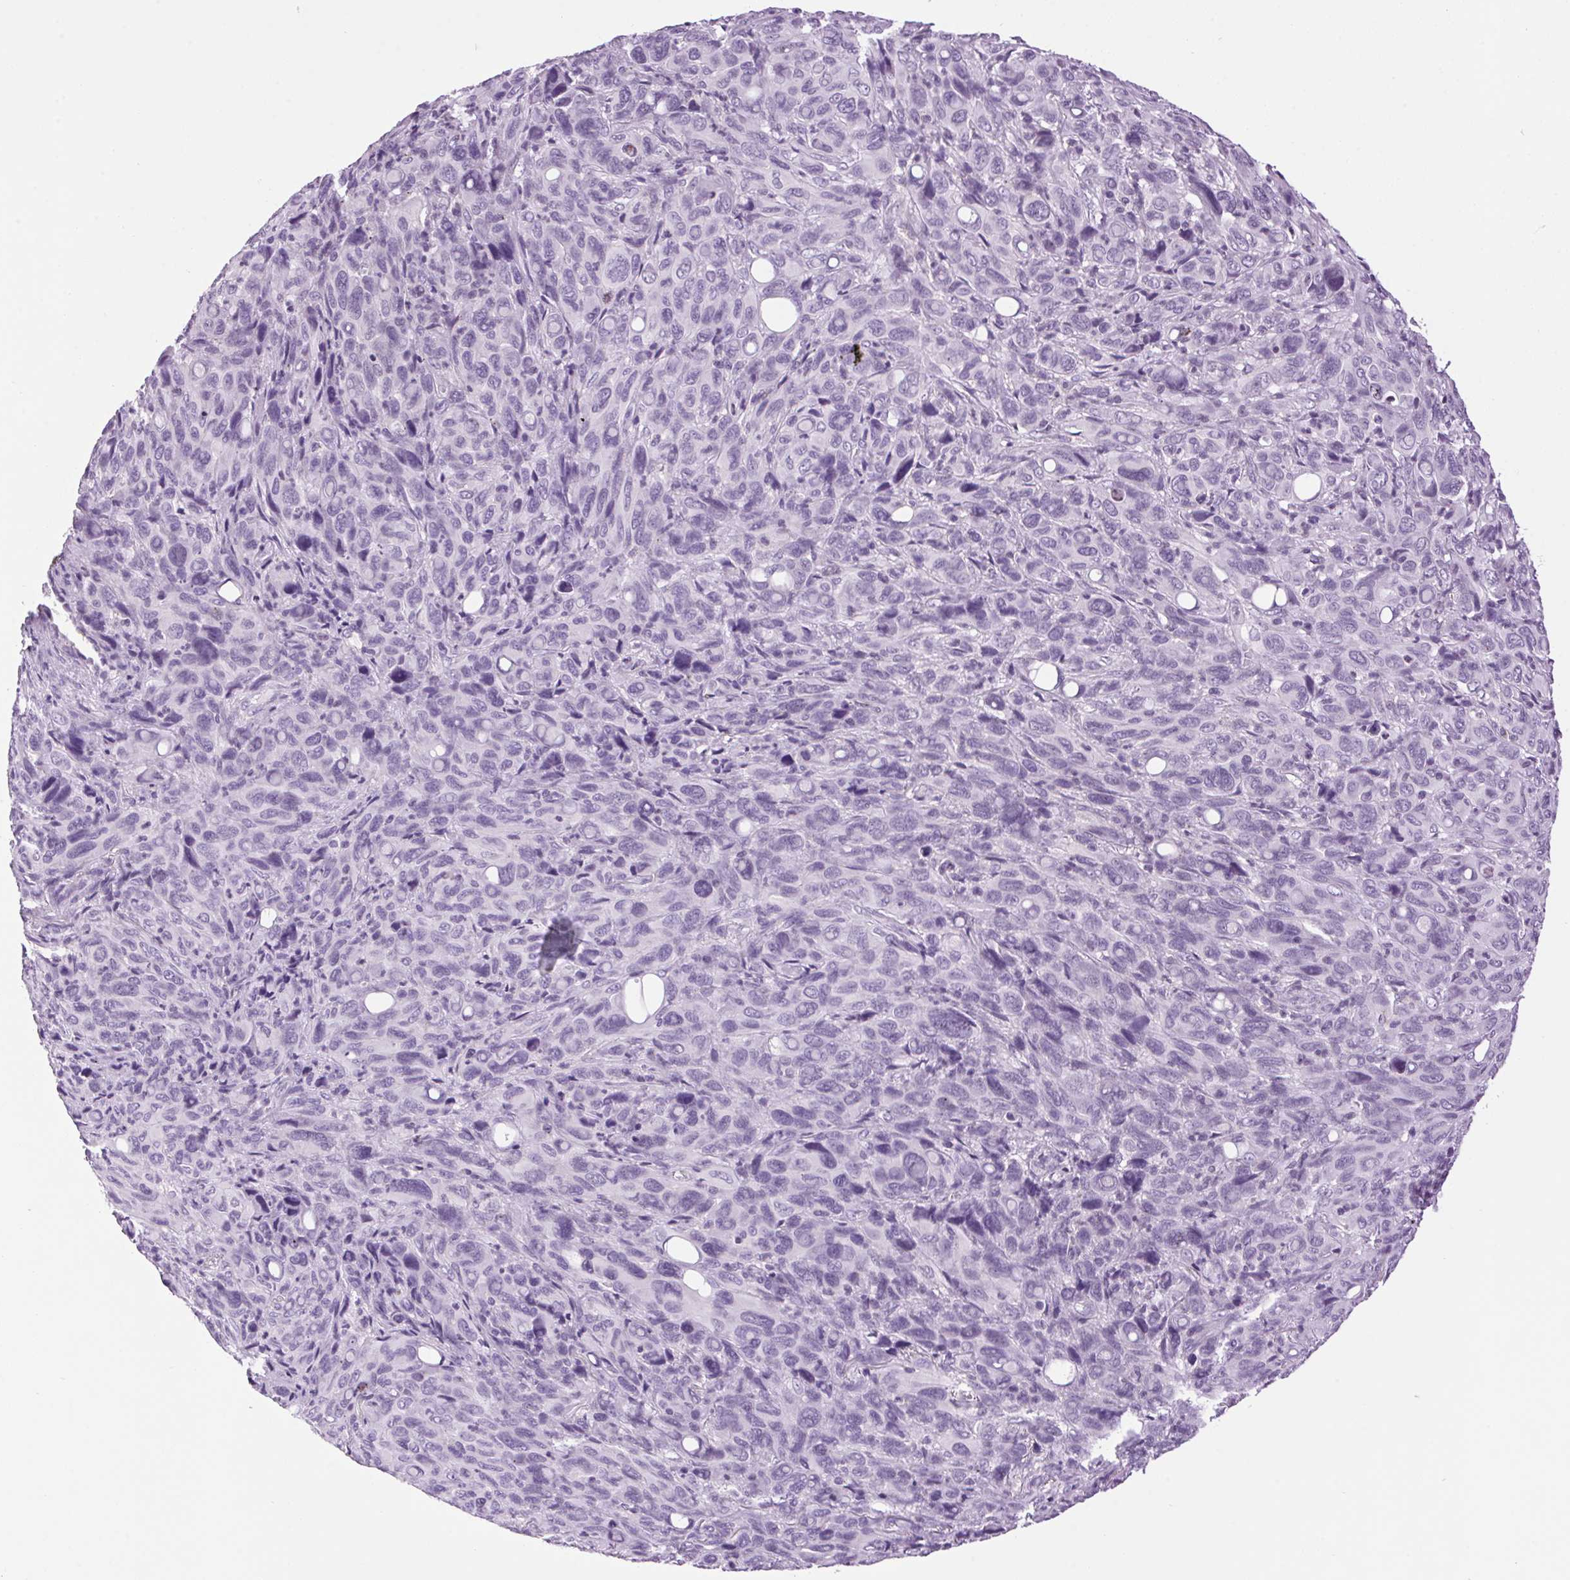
{"staining": {"intensity": "negative", "quantity": "none", "location": "none"}, "tissue": "melanoma", "cell_type": "Tumor cells", "image_type": "cancer", "snomed": [{"axis": "morphology", "description": "Malignant melanoma, Metastatic site"}, {"axis": "topography", "description": "Lung"}], "caption": "An immunohistochemistry photomicrograph of melanoma is shown. There is no staining in tumor cells of melanoma.", "gene": "TMEM88B", "patient": {"sex": "male", "age": 48}}